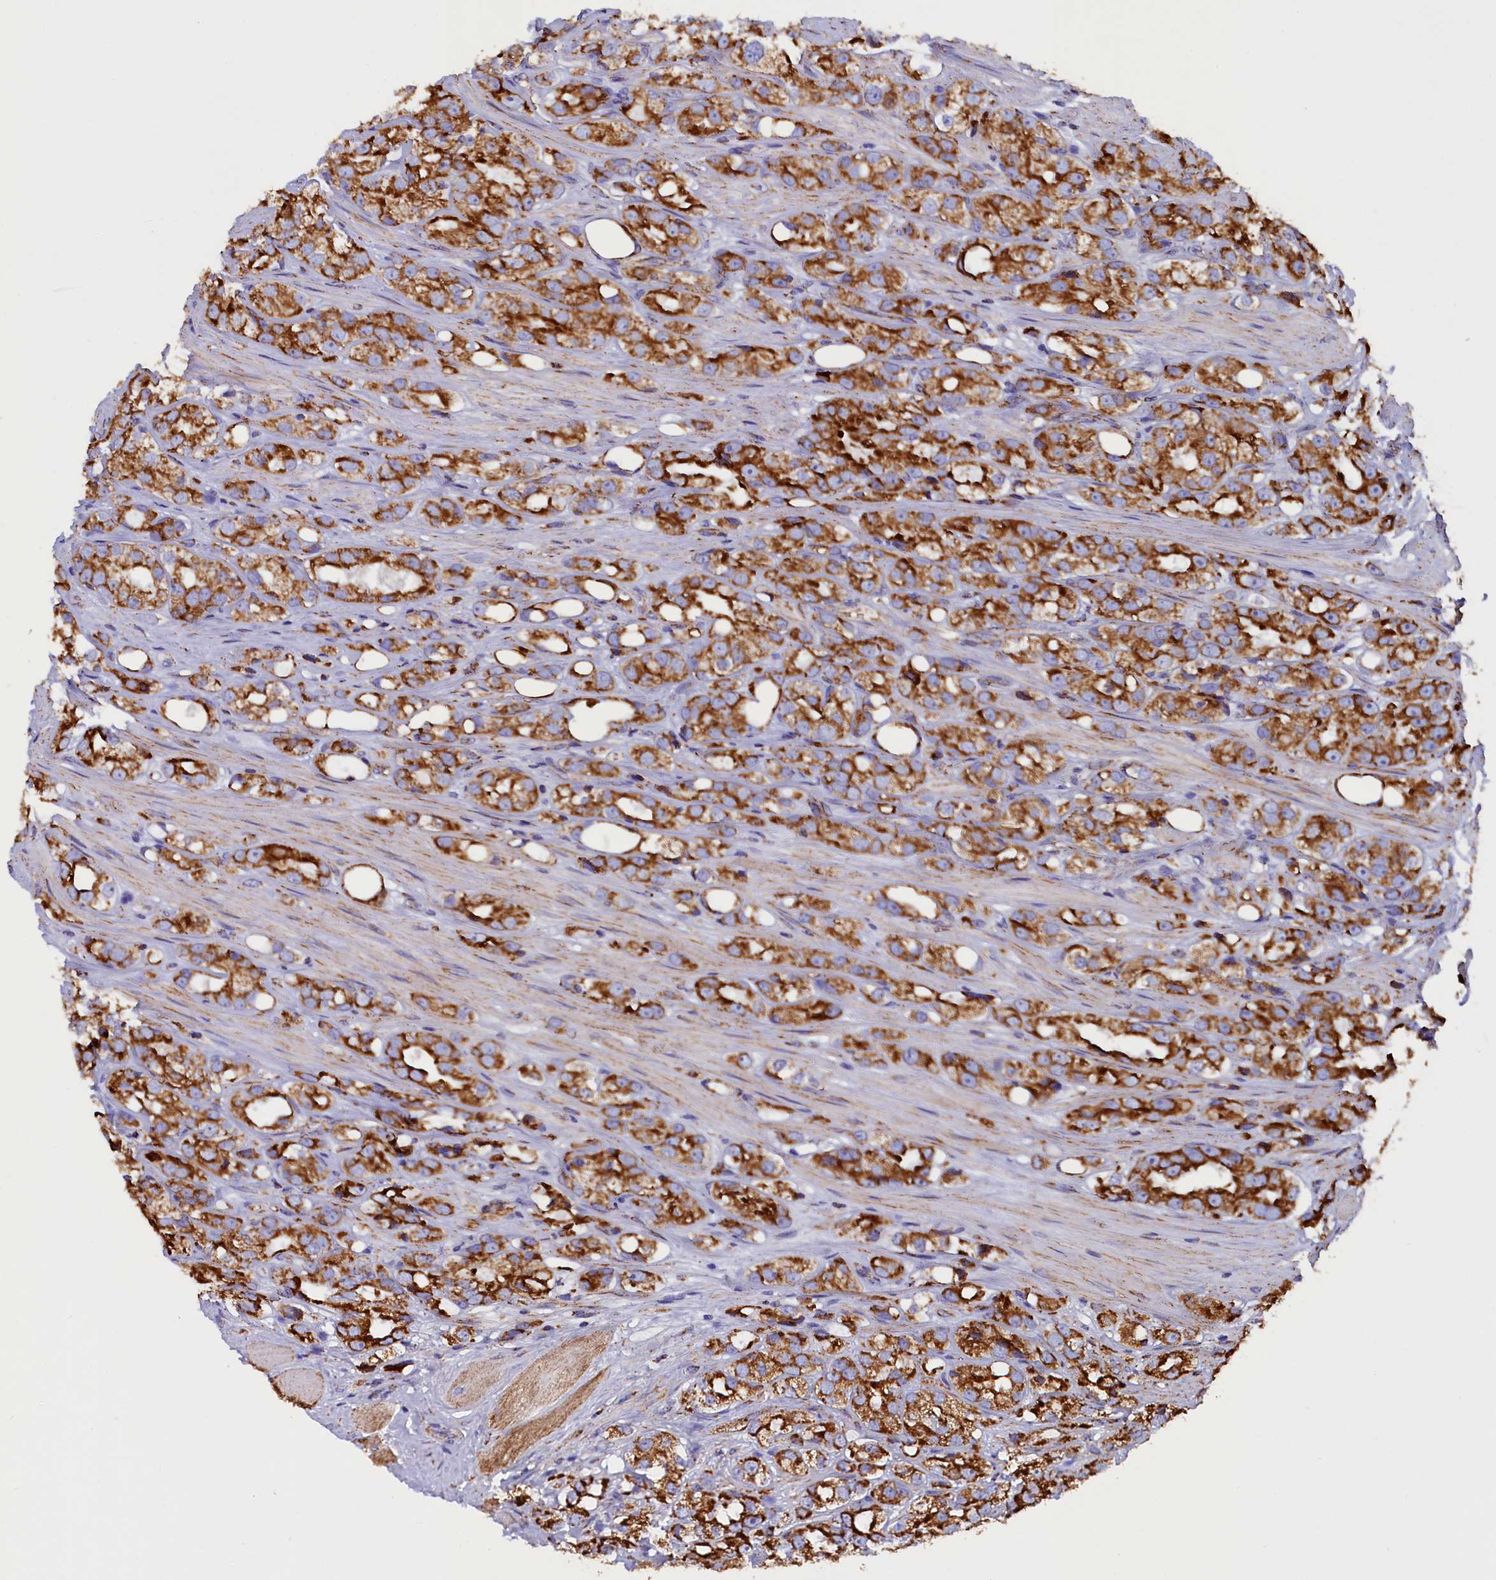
{"staining": {"intensity": "strong", "quantity": ">75%", "location": "cytoplasmic/membranous"}, "tissue": "prostate cancer", "cell_type": "Tumor cells", "image_type": "cancer", "snomed": [{"axis": "morphology", "description": "Adenocarcinoma, NOS"}, {"axis": "topography", "description": "Prostate"}], "caption": "Adenocarcinoma (prostate) stained for a protein reveals strong cytoplasmic/membranous positivity in tumor cells. (DAB IHC with brightfield microscopy, high magnification).", "gene": "SLC39A3", "patient": {"sex": "male", "age": 79}}